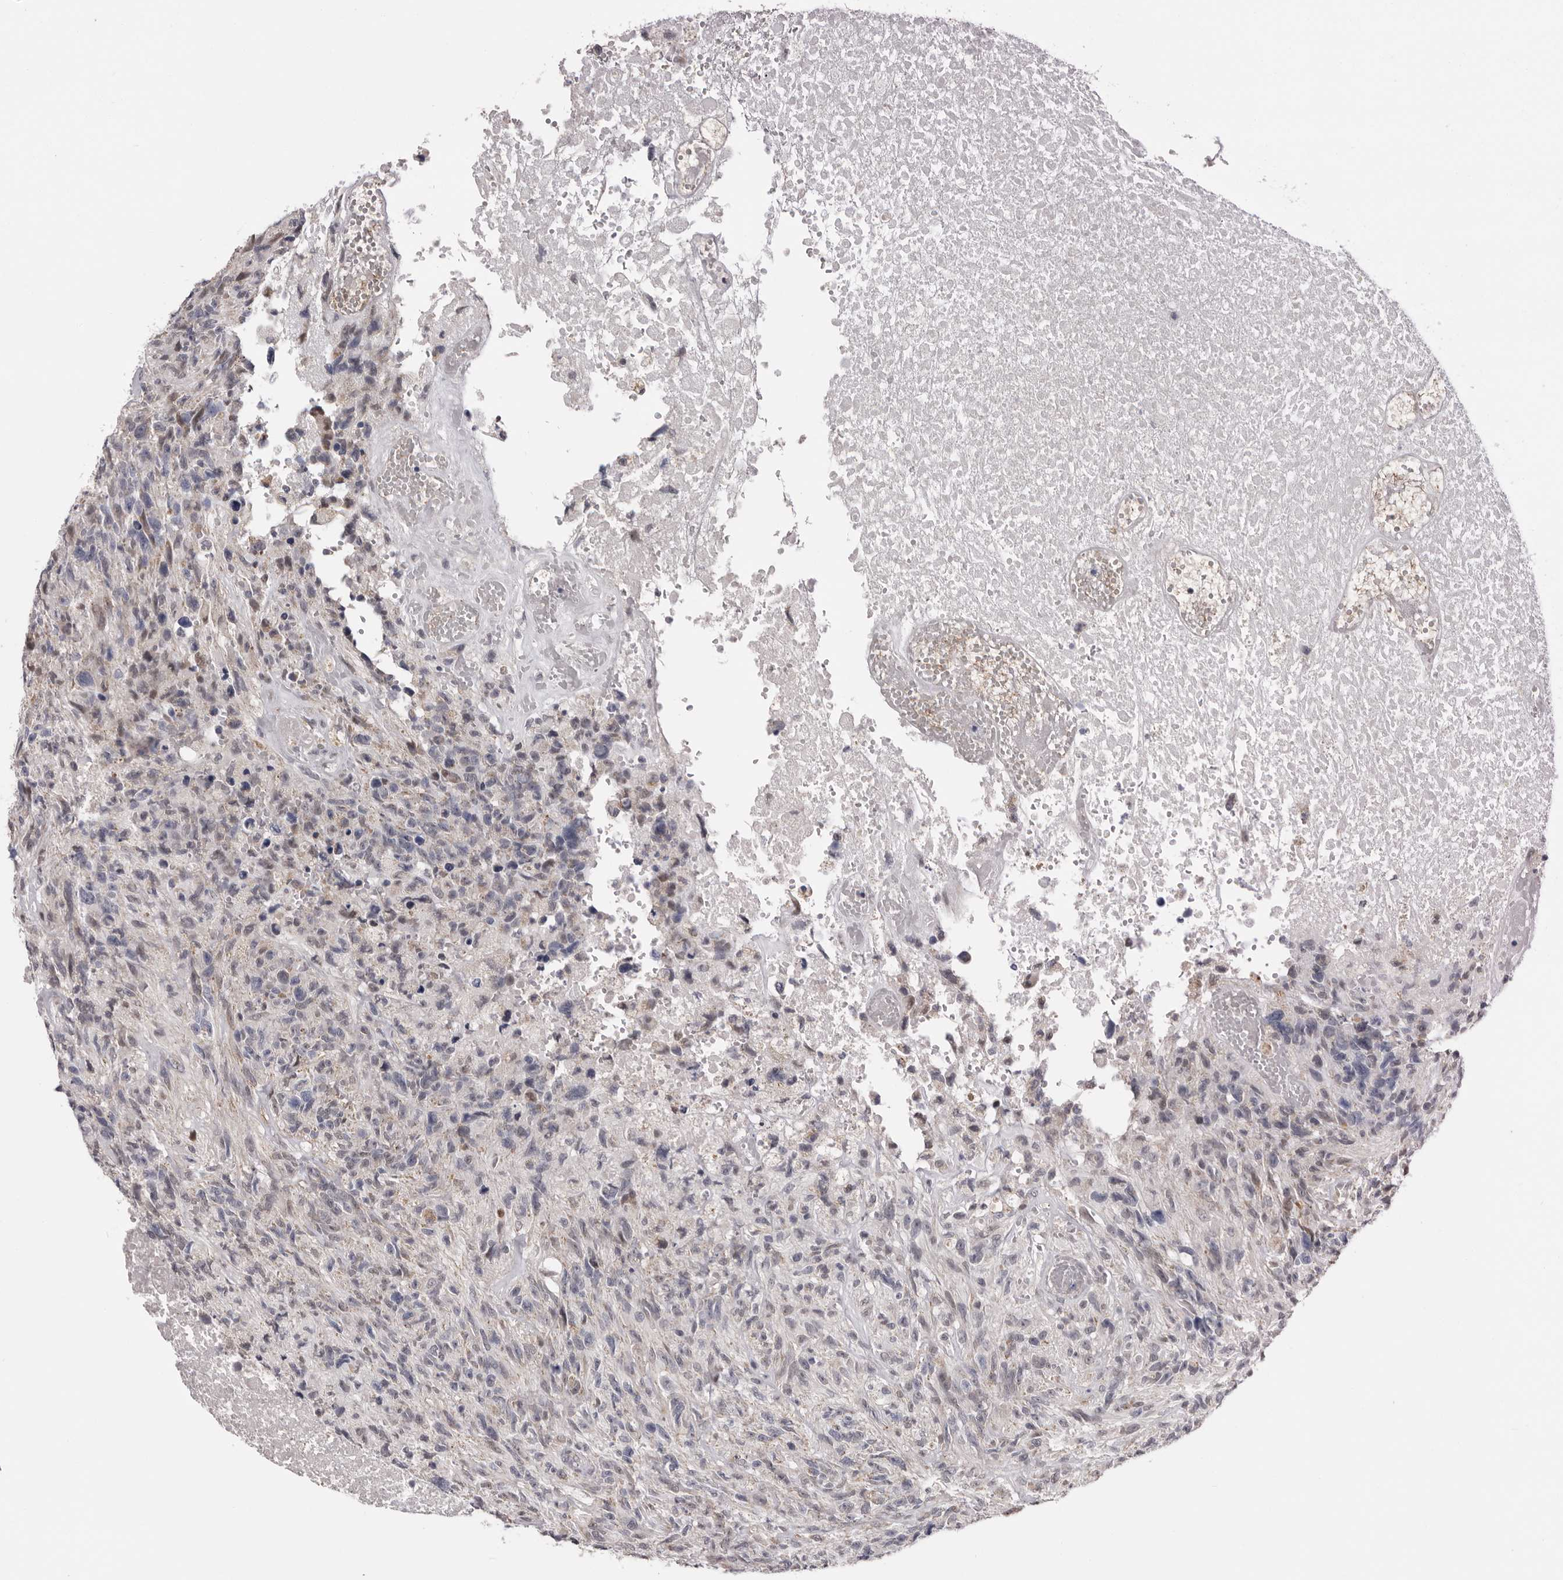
{"staining": {"intensity": "negative", "quantity": "none", "location": "none"}, "tissue": "glioma", "cell_type": "Tumor cells", "image_type": "cancer", "snomed": [{"axis": "morphology", "description": "Glioma, malignant, High grade"}, {"axis": "topography", "description": "Brain"}], "caption": "Glioma stained for a protein using IHC demonstrates no positivity tumor cells.", "gene": "MOGAT2", "patient": {"sex": "male", "age": 69}}